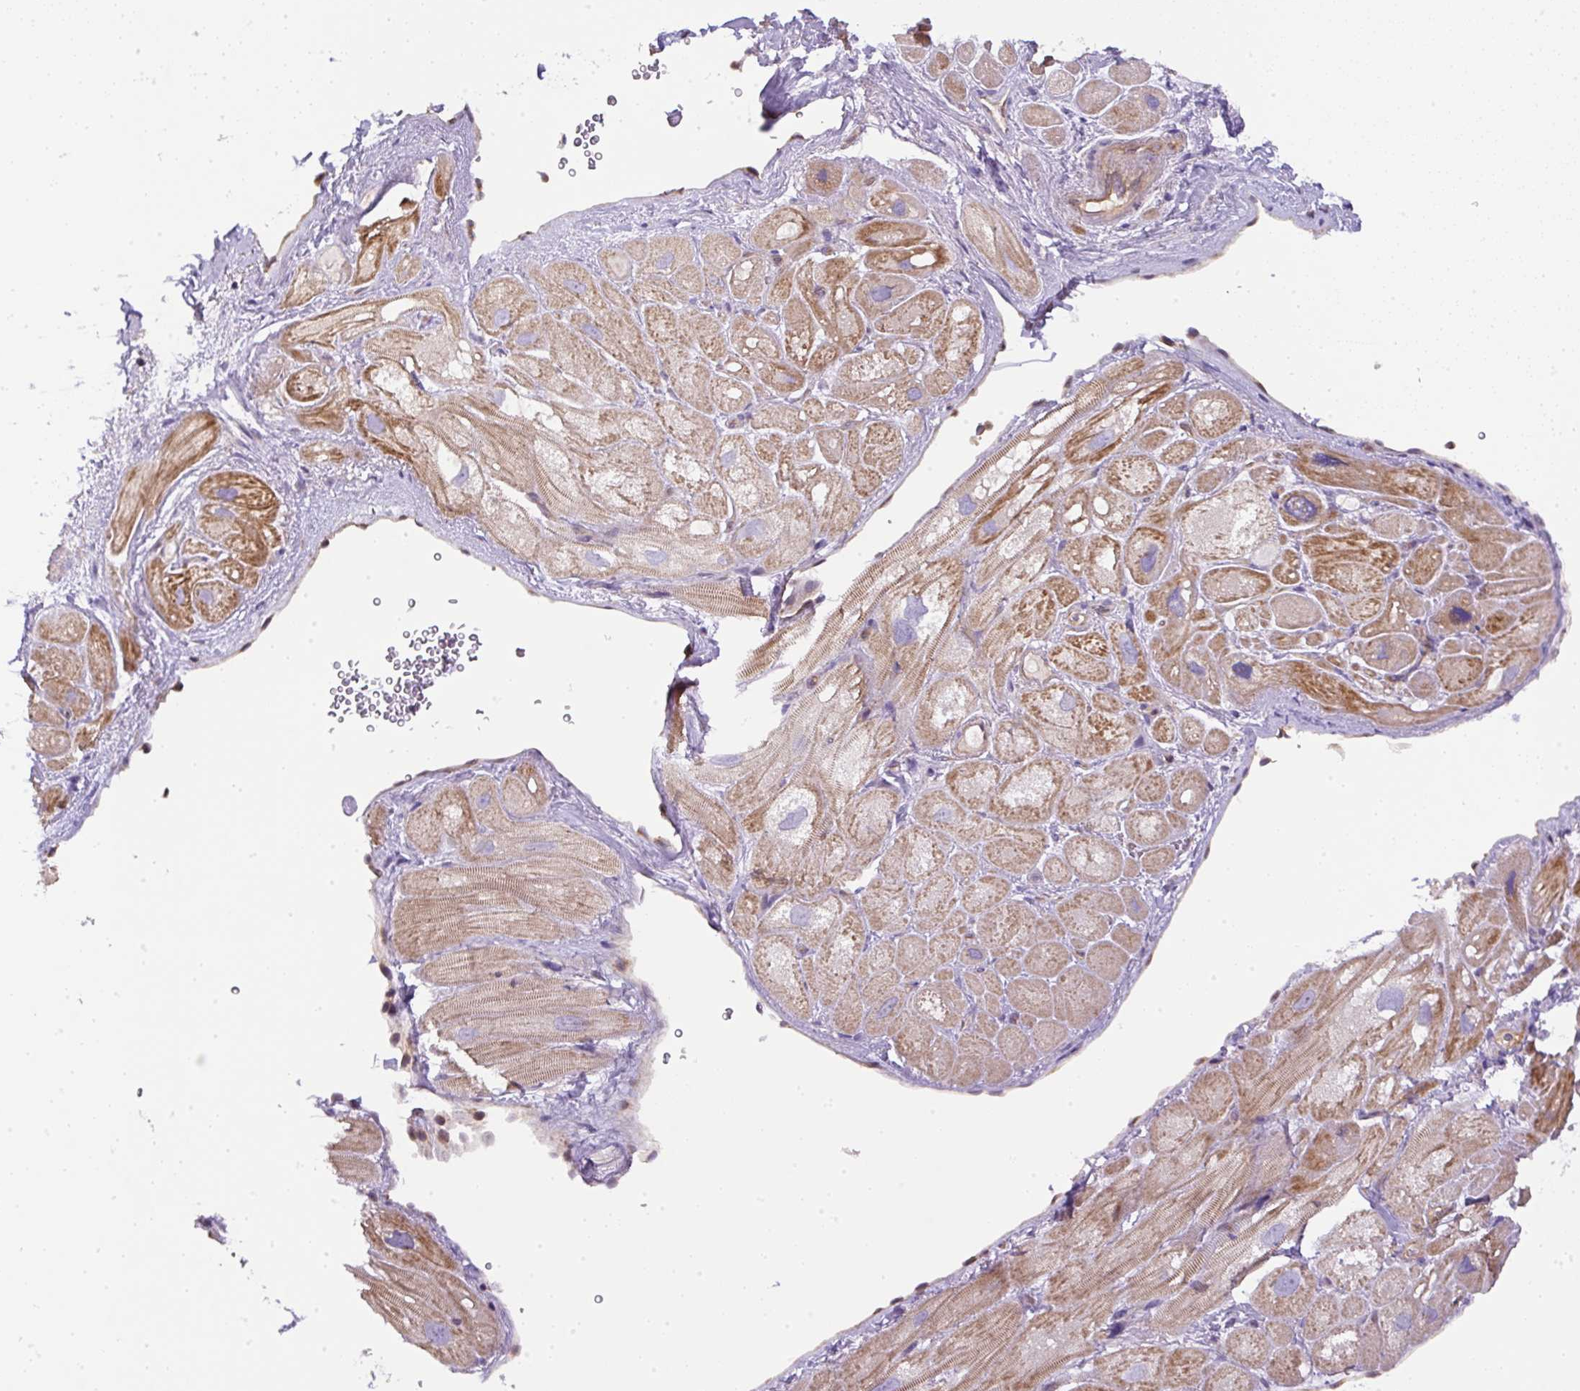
{"staining": {"intensity": "strong", "quantity": "25%-75%", "location": "cytoplasmic/membranous"}, "tissue": "heart muscle", "cell_type": "Cardiomyocytes", "image_type": "normal", "snomed": [{"axis": "morphology", "description": "Normal tissue, NOS"}, {"axis": "topography", "description": "Heart"}], "caption": "A brown stain shows strong cytoplasmic/membranous positivity of a protein in cardiomyocytes of unremarkable human heart muscle.", "gene": "DAPK1", "patient": {"sex": "male", "age": 49}}